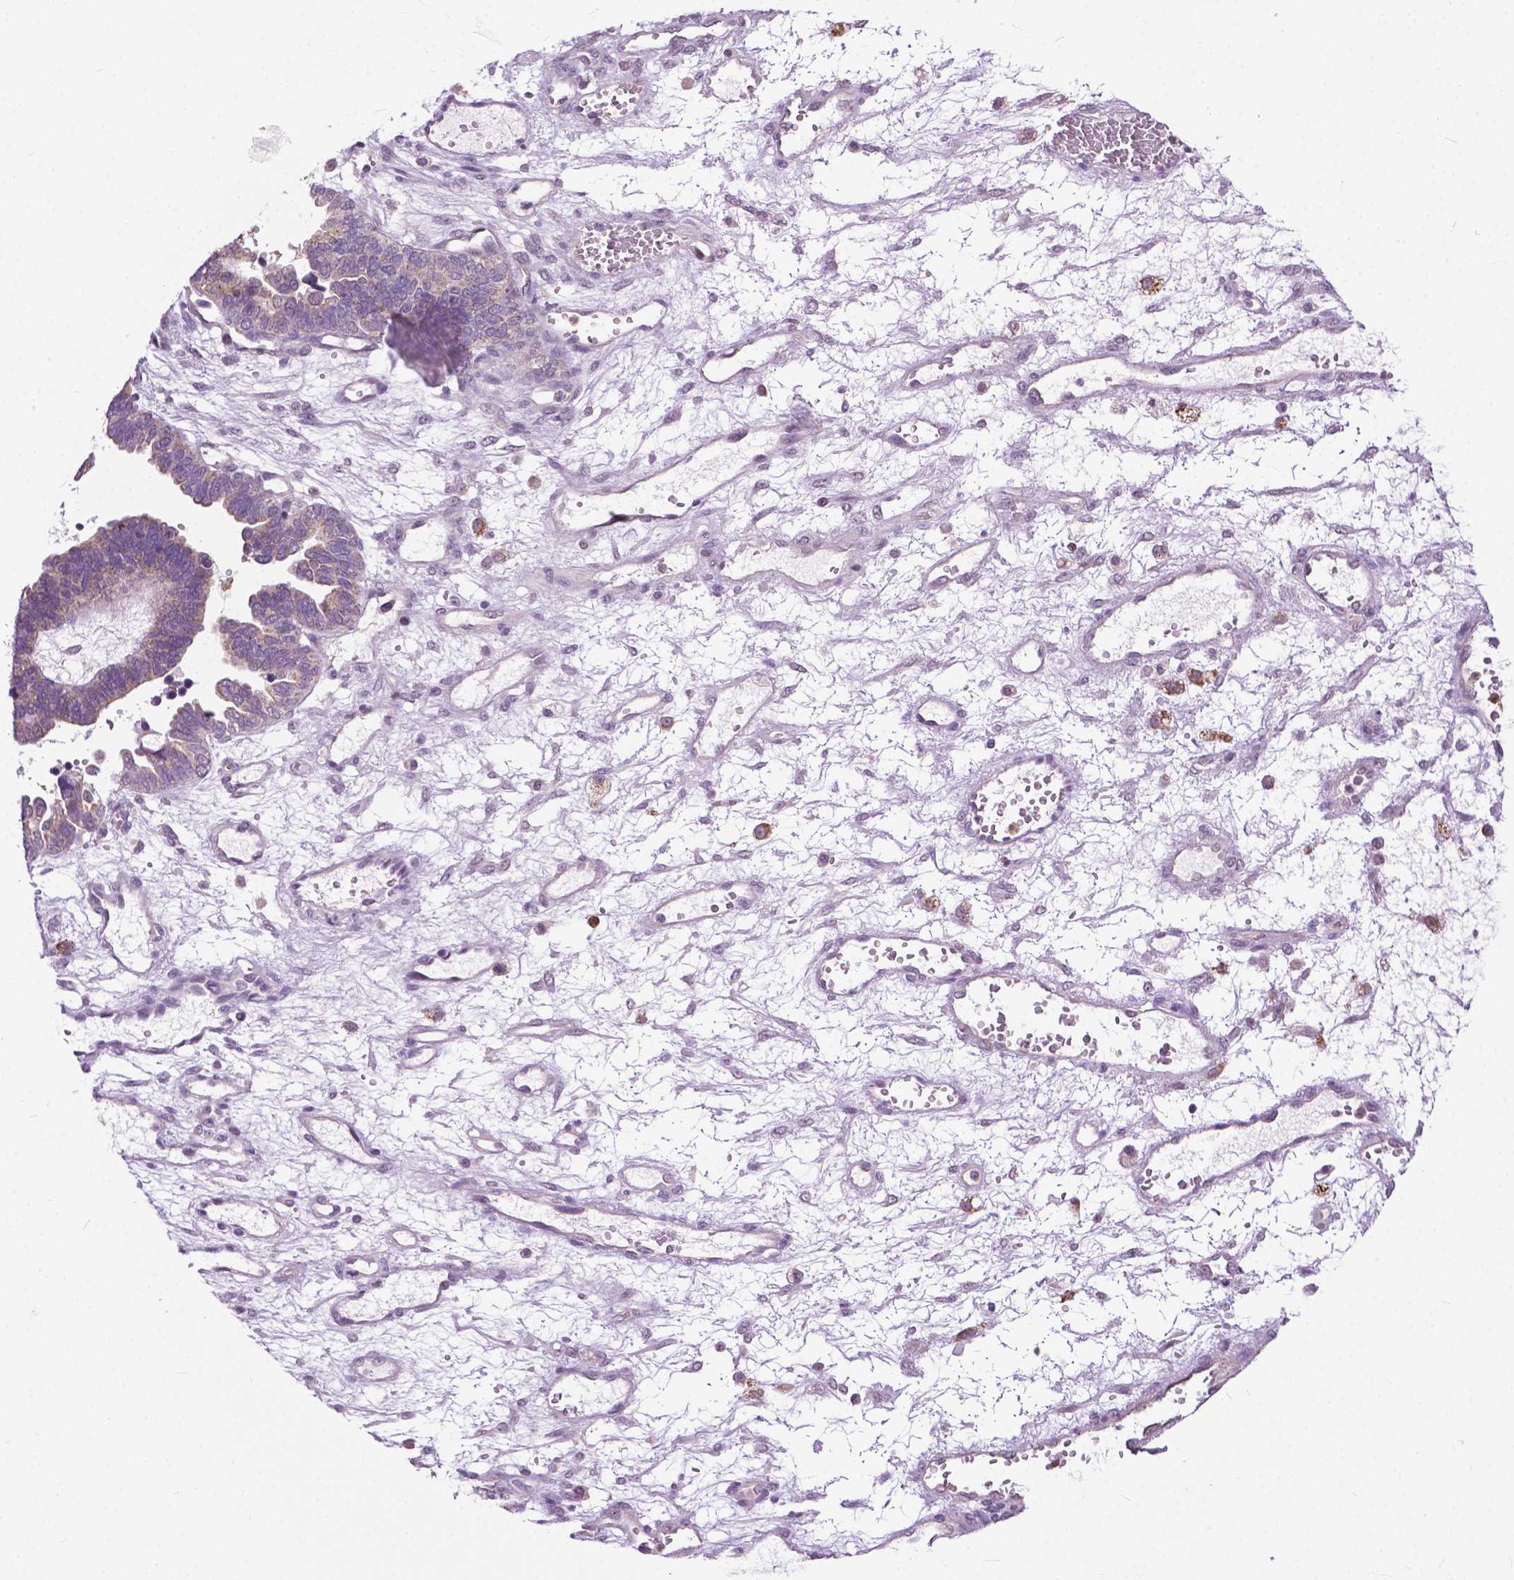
{"staining": {"intensity": "weak", "quantity": "<25%", "location": "cytoplasmic/membranous"}, "tissue": "ovarian cancer", "cell_type": "Tumor cells", "image_type": "cancer", "snomed": [{"axis": "morphology", "description": "Cystadenocarcinoma, serous, NOS"}, {"axis": "topography", "description": "Ovary"}], "caption": "Tumor cells show no significant positivity in serous cystadenocarcinoma (ovarian).", "gene": "TTC9B", "patient": {"sex": "female", "age": 51}}